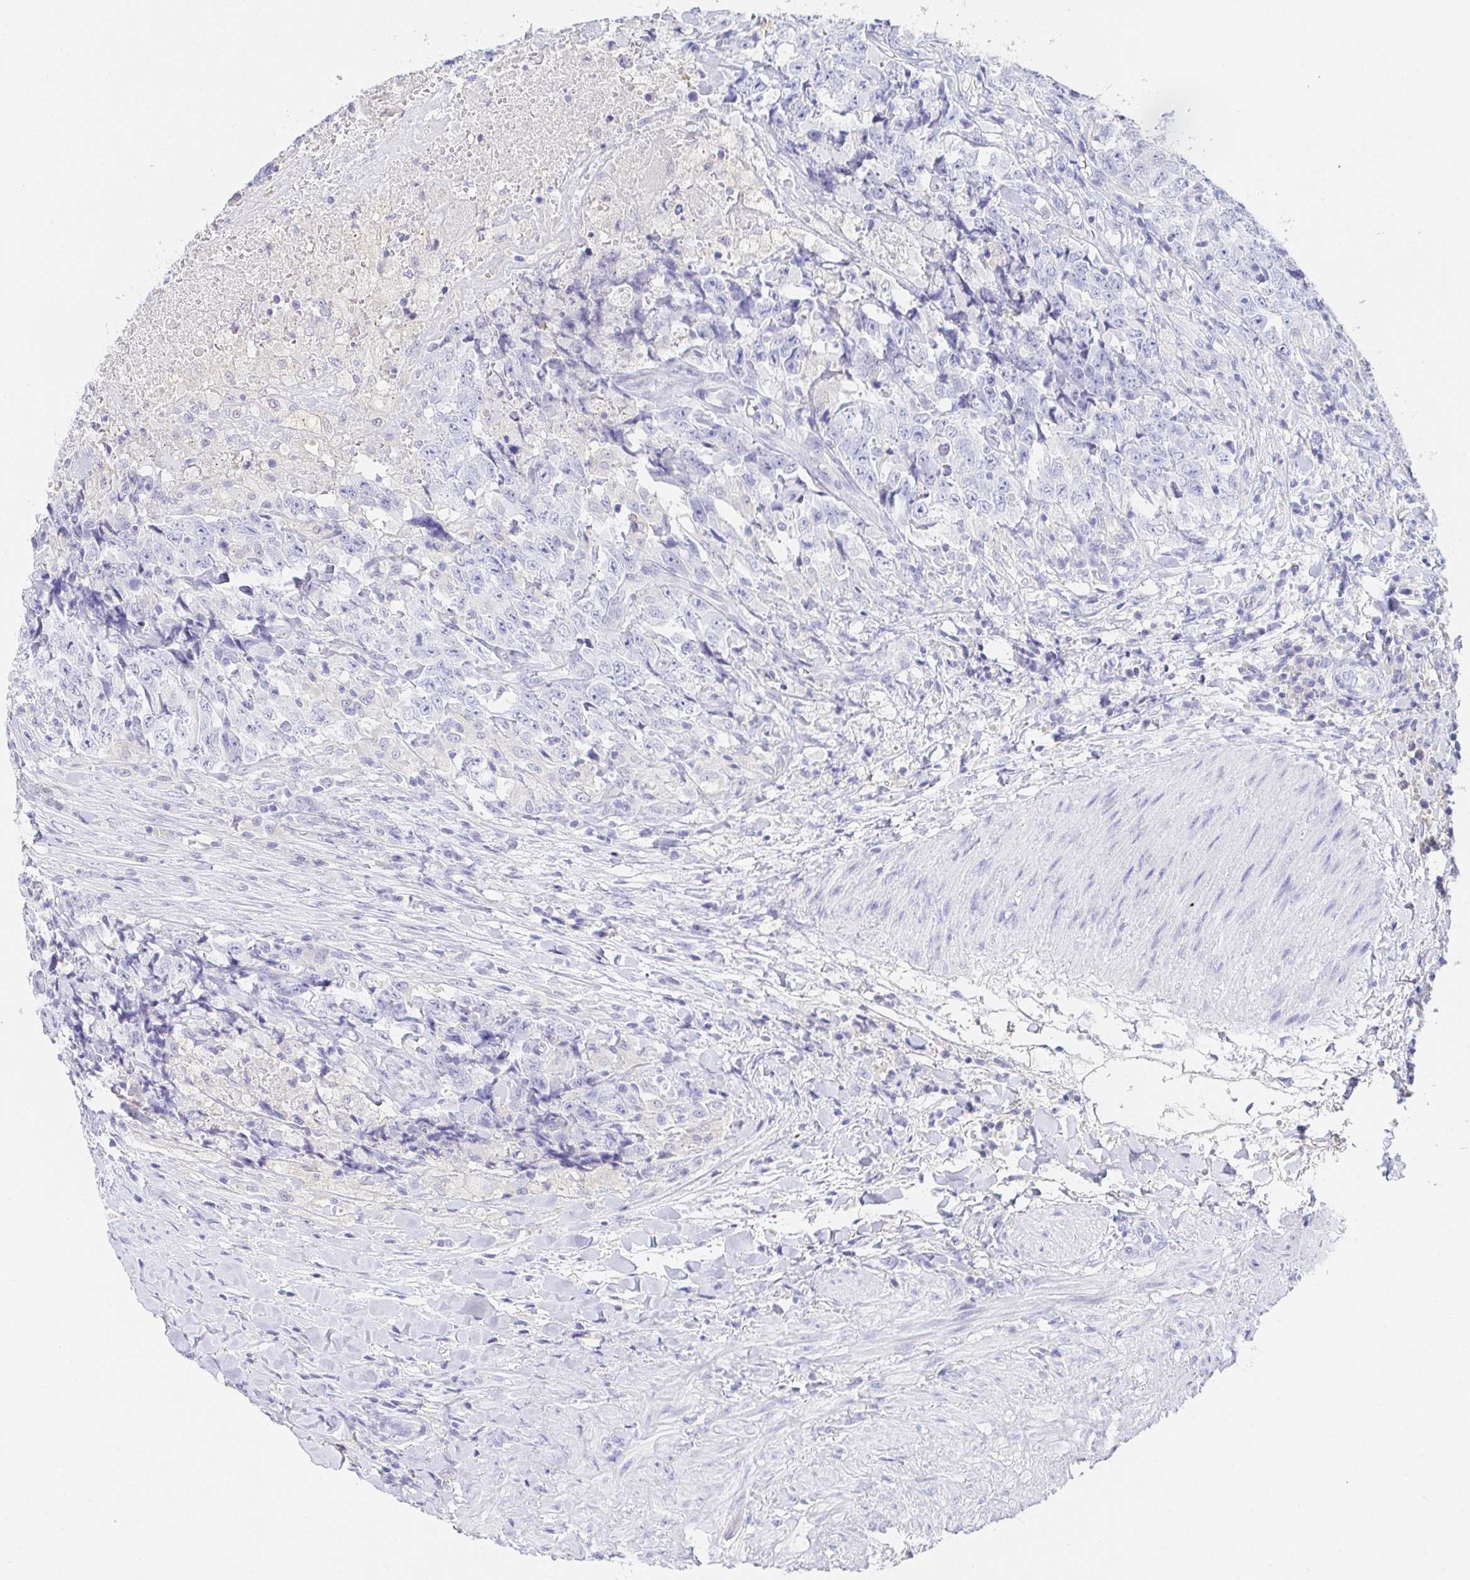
{"staining": {"intensity": "negative", "quantity": "none", "location": "none"}, "tissue": "testis cancer", "cell_type": "Tumor cells", "image_type": "cancer", "snomed": [{"axis": "morphology", "description": "Carcinoma, Embryonal, NOS"}, {"axis": "topography", "description": "Testis"}], "caption": "Histopathology image shows no significant protein expression in tumor cells of embryonal carcinoma (testis).", "gene": "PDE6B", "patient": {"sex": "male", "age": 24}}